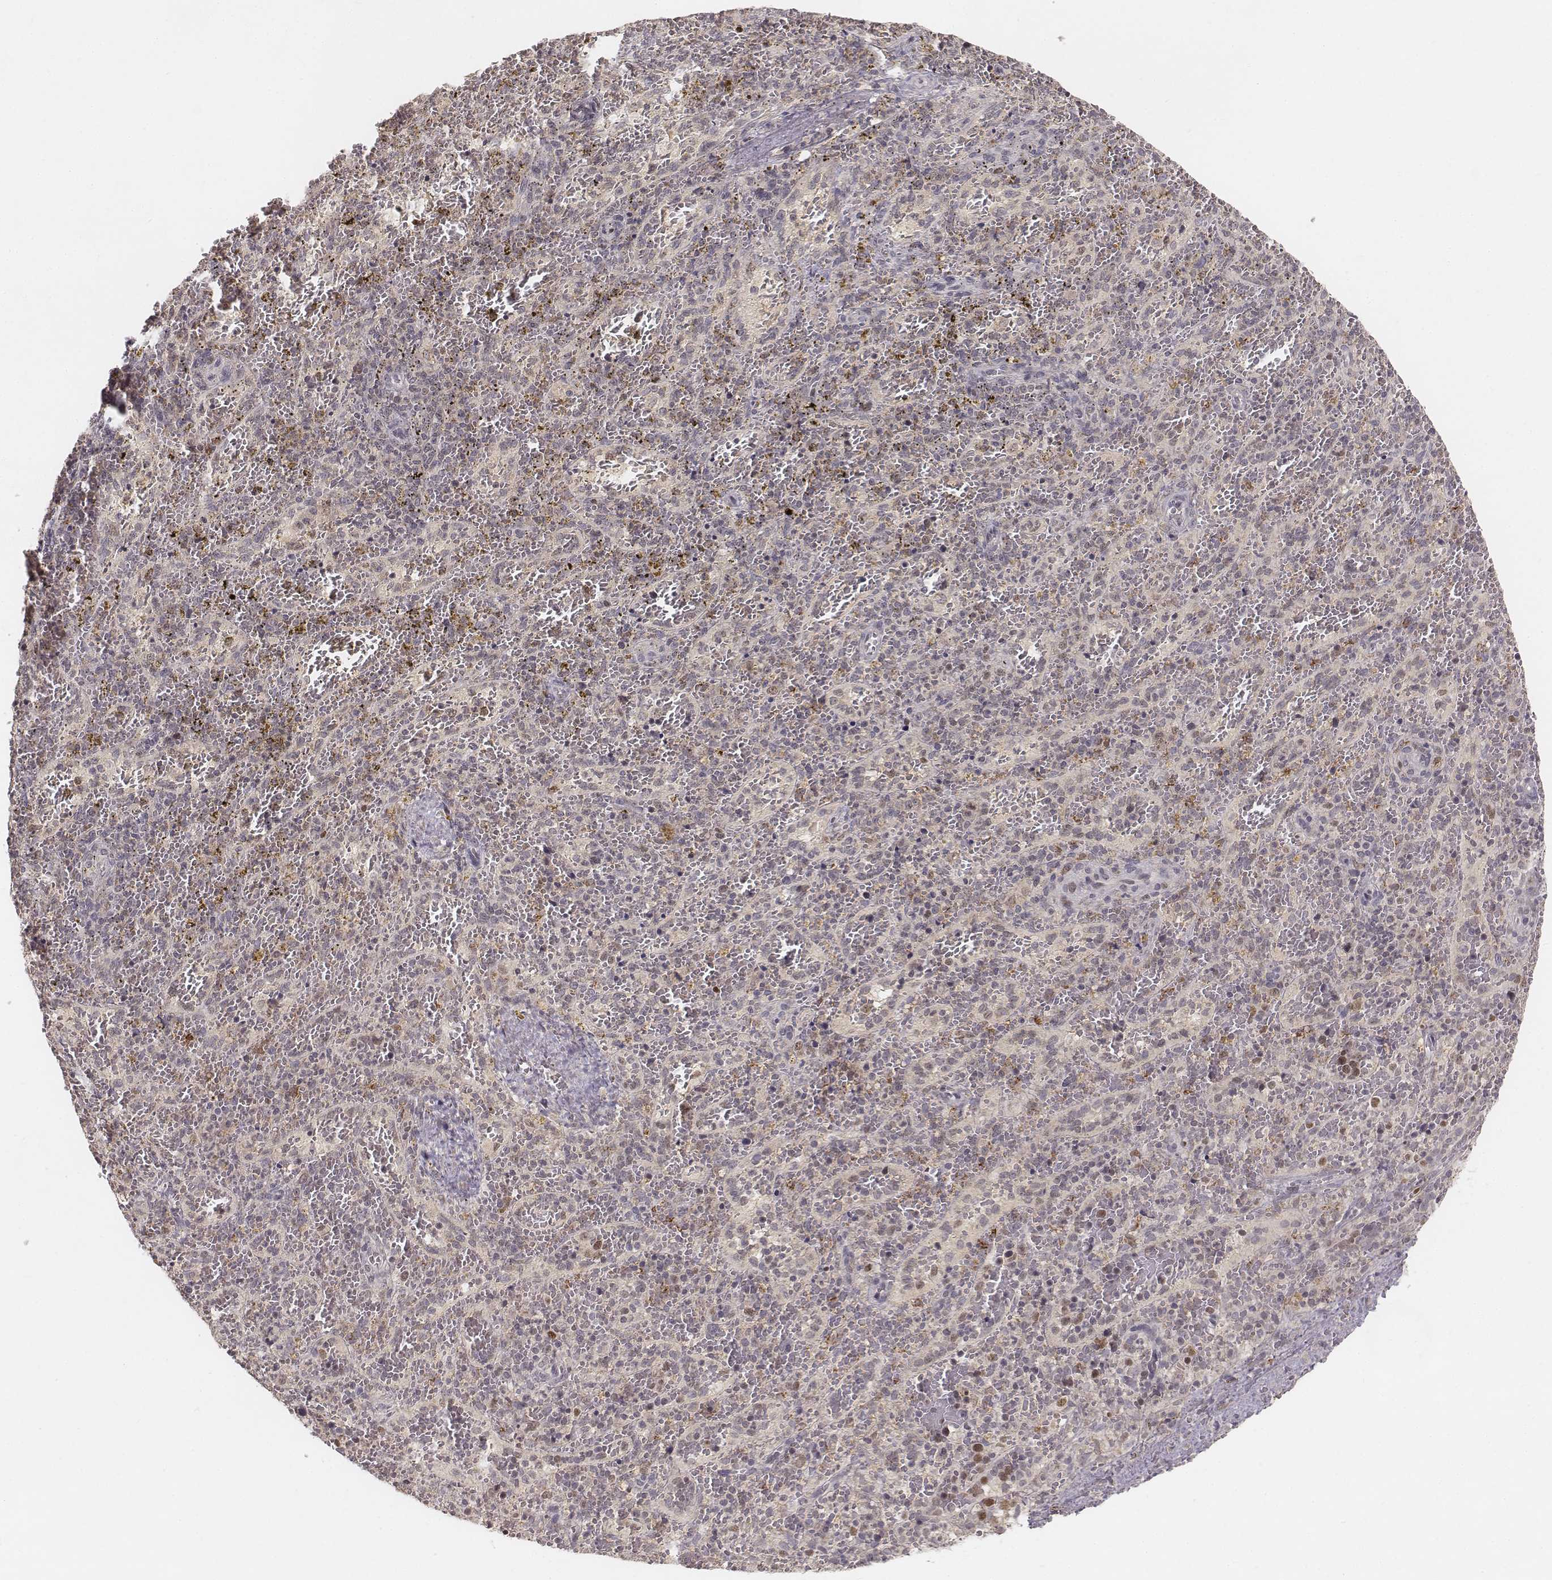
{"staining": {"intensity": "negative", "quantity": "none", "location": "none"}, "tissue": "spleen", "cell_type": "Cells in red pulp", "image_type": "normal", "snomed": [{"axis": "morphology", "description": "Normal tissue, NOS"}, {"axis": "topography", "description": "Spleen"}], "caption": "The histopathology image displays no staining of cells in red pulp in benign spleen. (DAB immunohistochemistry, high magnification).", "gene": "FANCD2", "patient": {"sex": "female", "age": 50}}